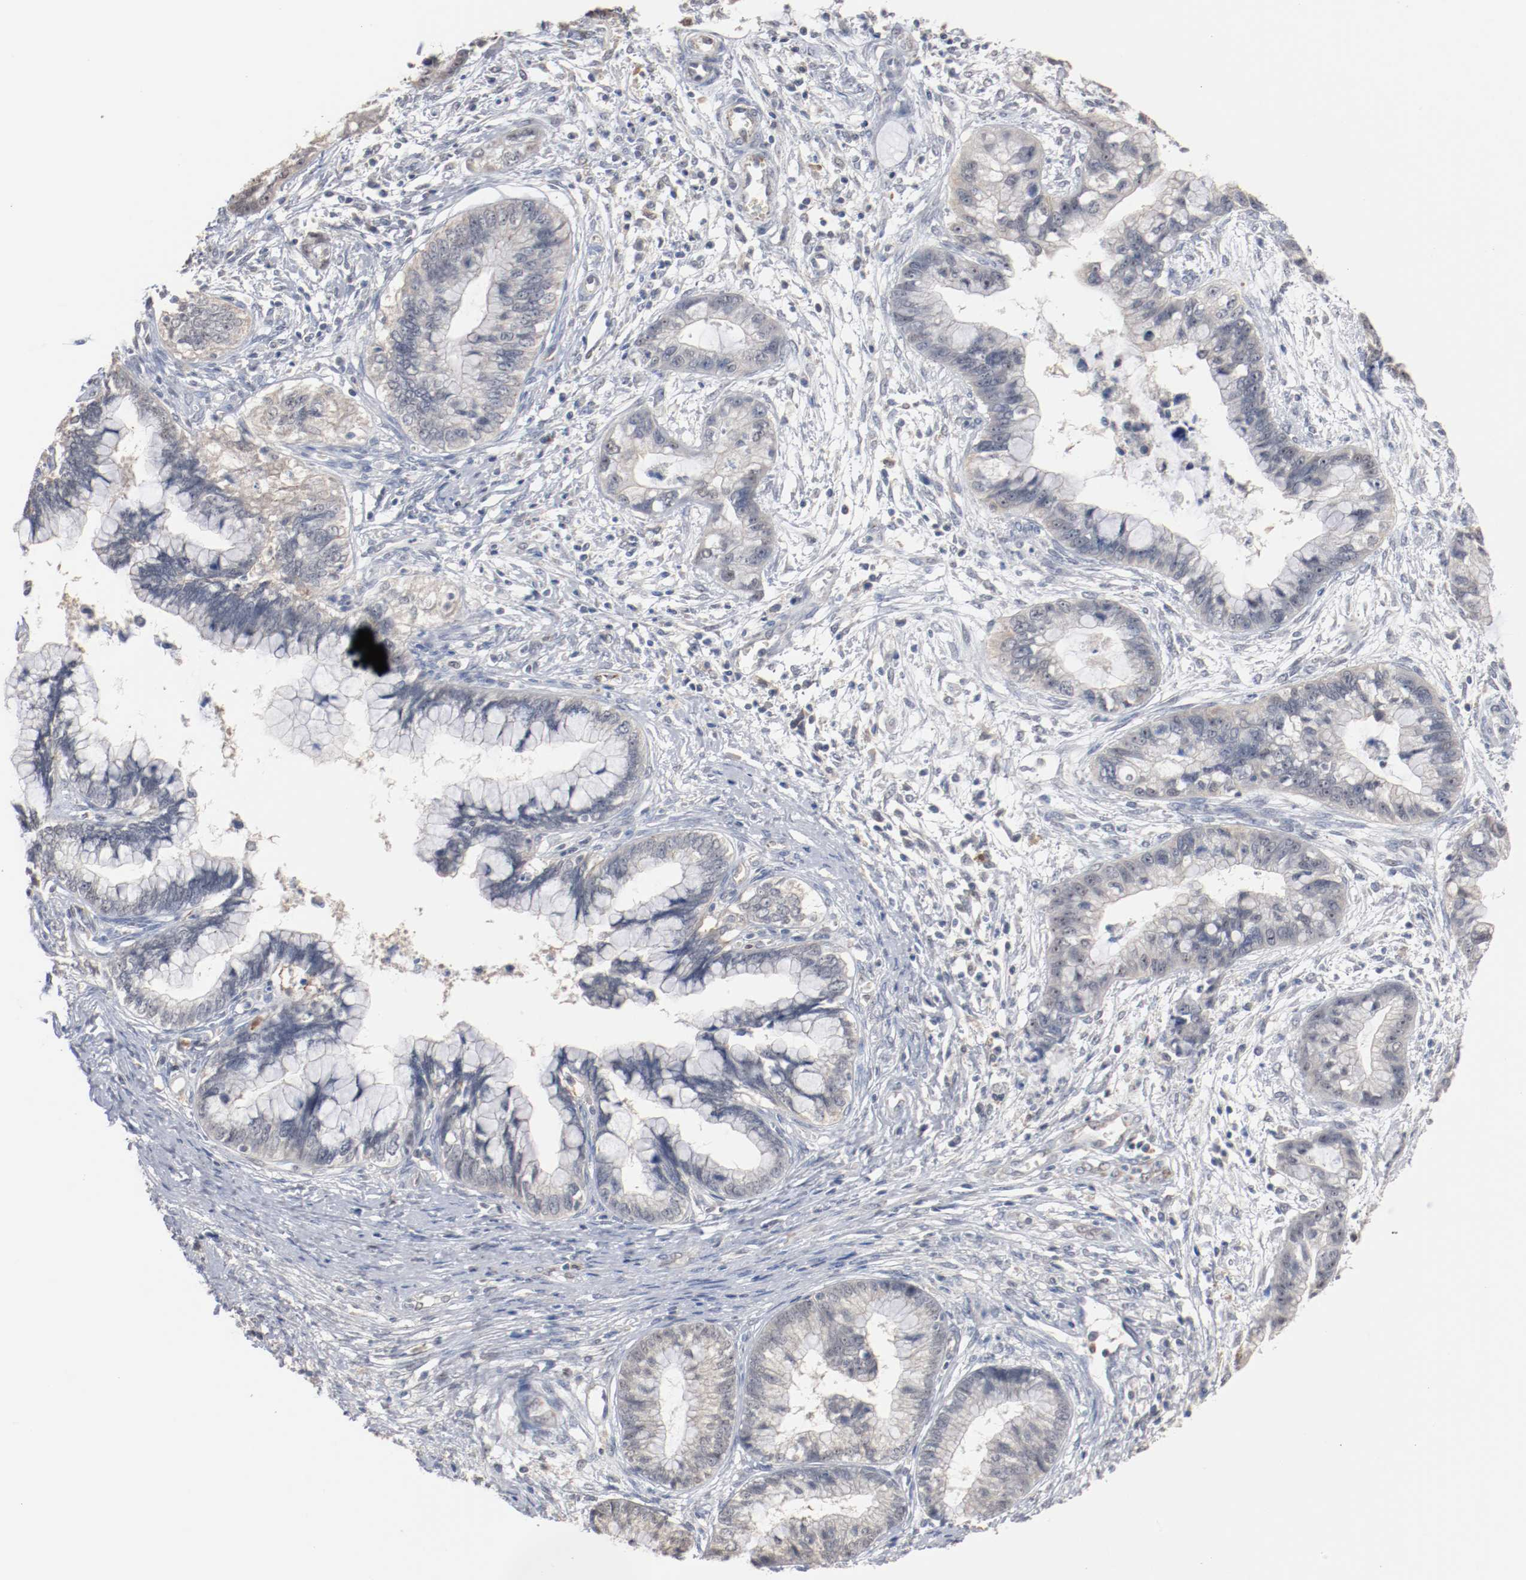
{"staining": {"intensity": "negative", "quantity": "none", "location": "none"}, "tissue": "cervical cancer", "cell_type": "Tumor cells", "image_type": "cancer", "snomed": [{"axis": "morphology", "description": "Adenocarcinoma, NOS"}, {"axis": "topography", "description": "Cervix"}], "caption": "Cervical adenocarcinoma was stained to show a protein in brown. There is no significant positivity in tumor cells.", "gene": "ERICH1", "patient": {"sex": "female", "age": 44}}